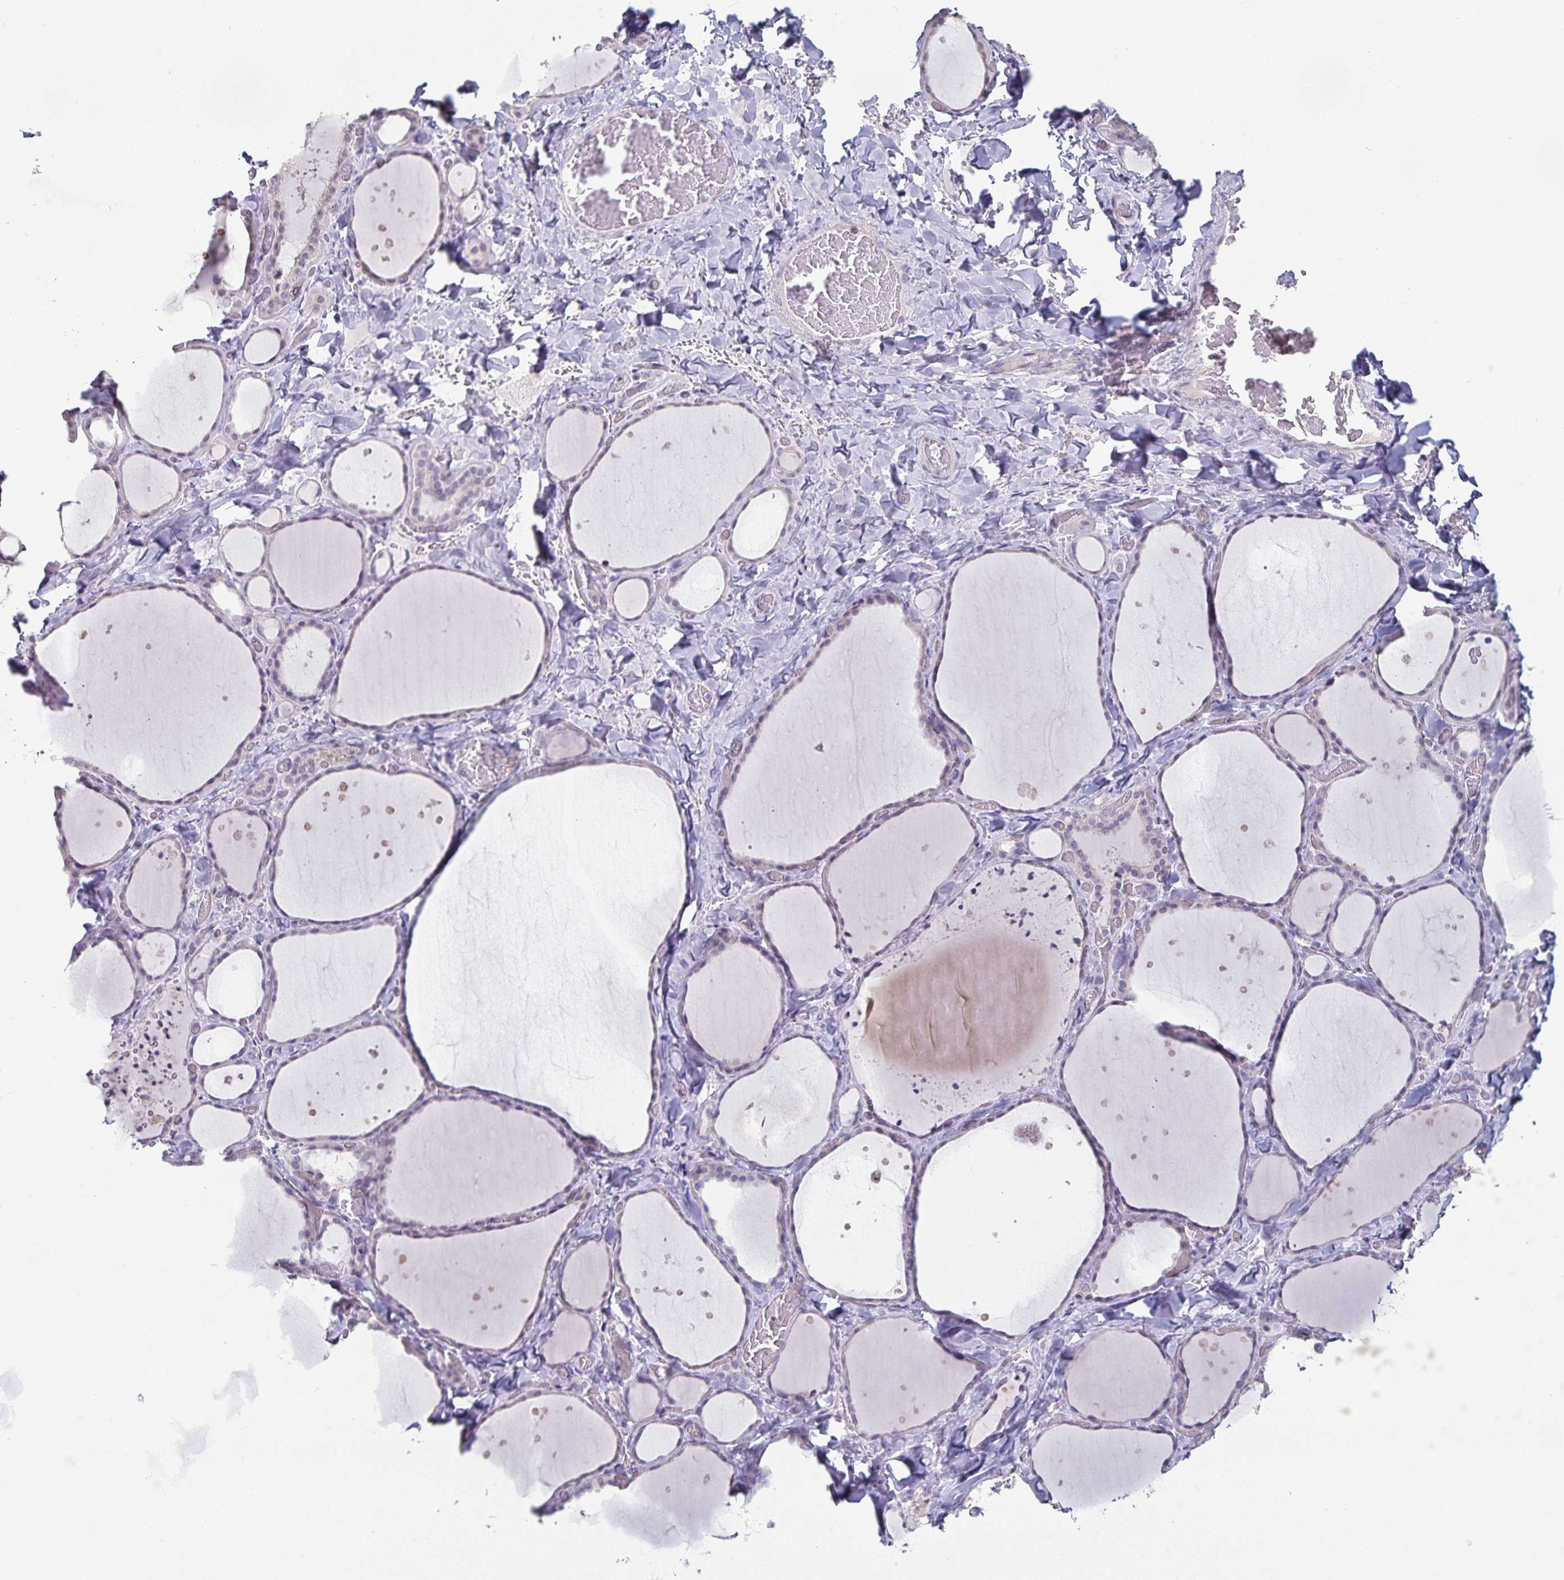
{"staining": {"intensity": "negative", "quantity": "none", "location": "none"}, "tissue": "thyroid gland", "cell_type": "Glandular cells", "image_type": "normal", "snomed": [{"axis": "morphology", "description": "Normal tissue, NOS"}, {"axis": "topography", "description": "Thyroid gland"}], "caption": "Image shows no significant protein expression in glandular cells of normal thyroid gland.", "gene": "DNAH9", "patient": {"sex": "female", "age": 36}}